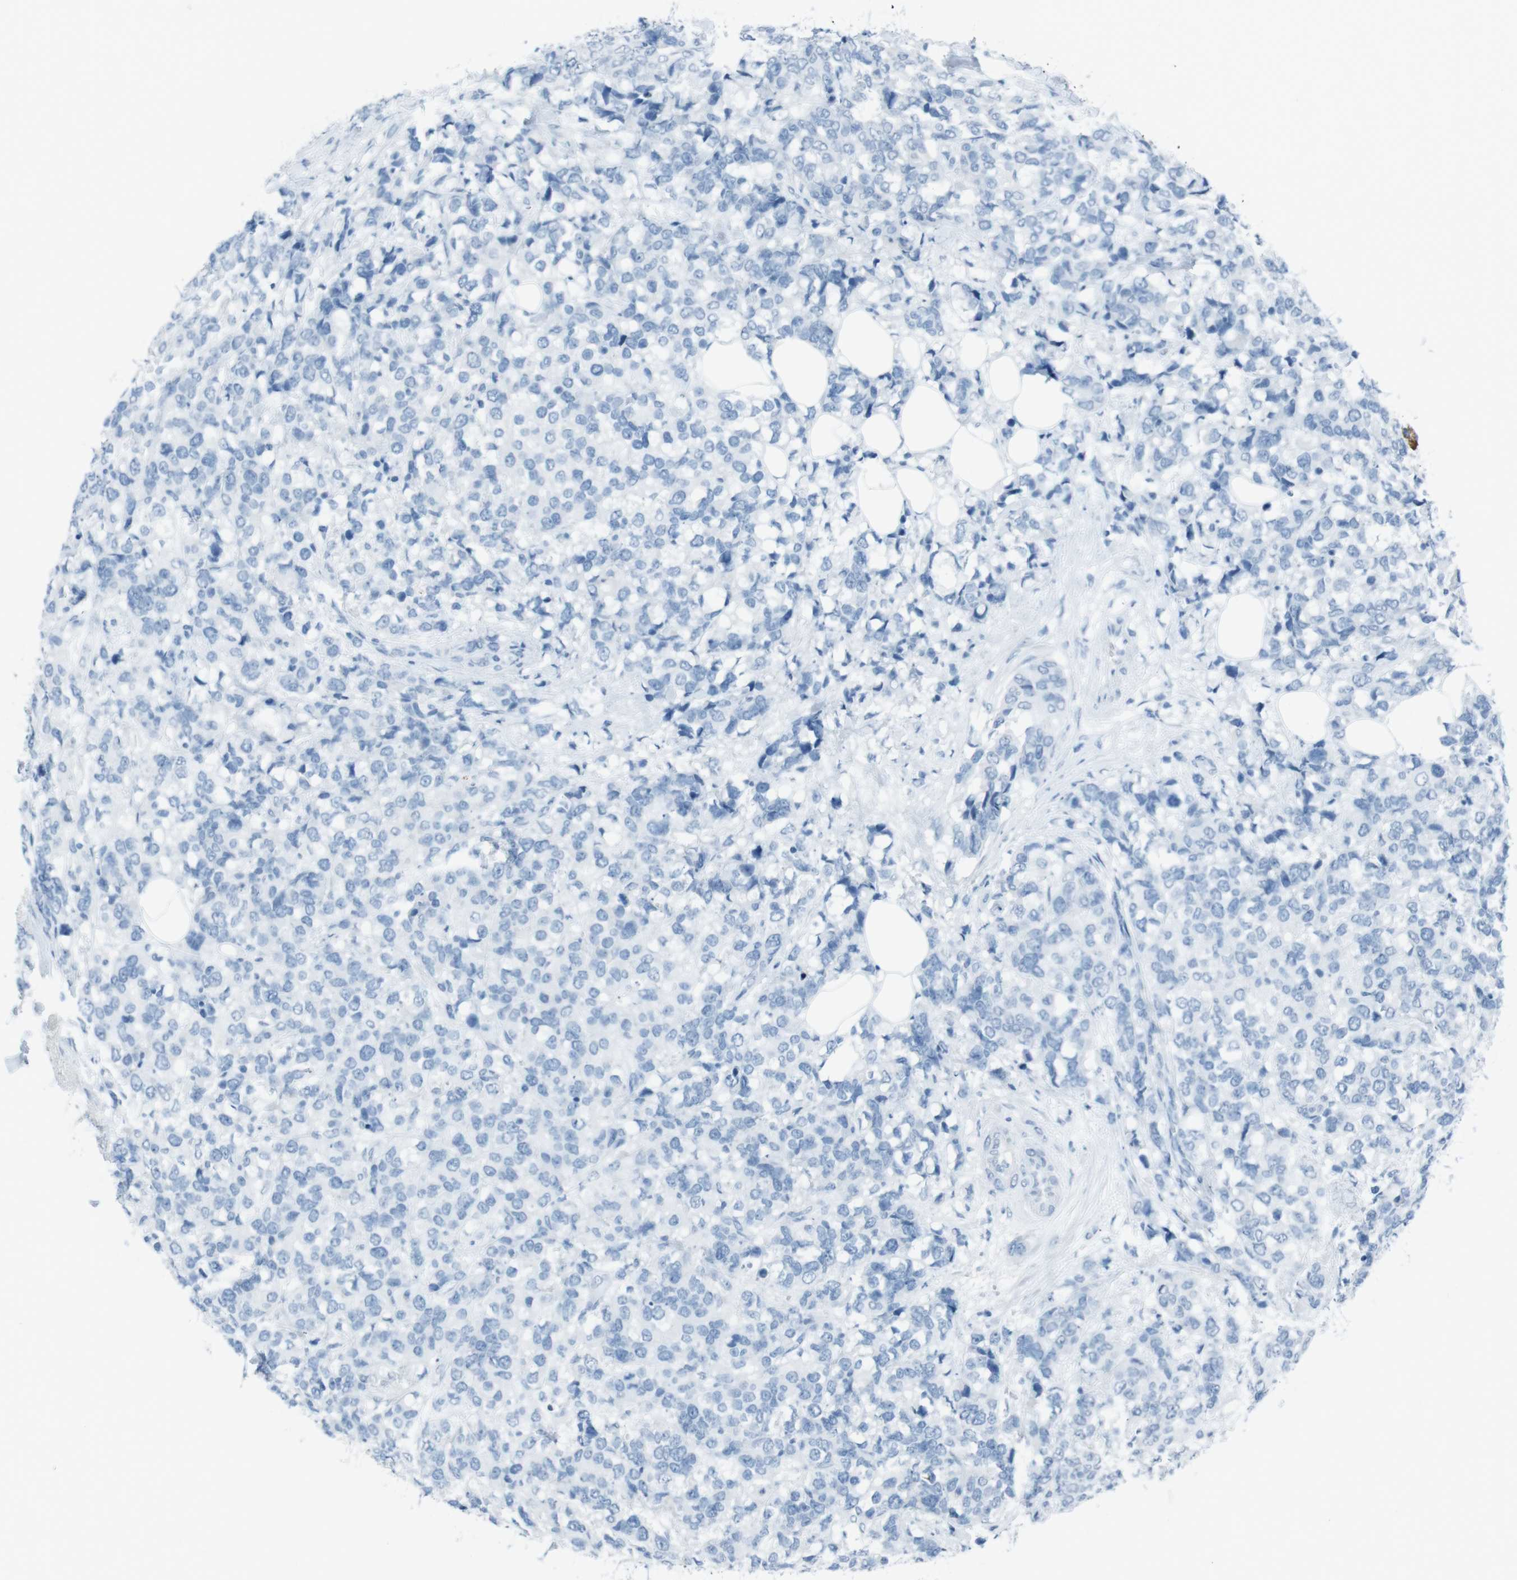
{"staining": {"intensity": "negative", "quantity": "none", "location": "none"}, "tissue": "breast cancer", "cell_type": "Tumor cells", "image_type": "cancer", "snomed": [{"axis": "morphology", "description": "Lobular carcinoma"}, {"axis": "topography", "description": "Breast"}], "caption": "There is no significant positivity in tumor cells of breast cancer (lobular carcinoma). (Brightfield microscopy of DAB (3,3'-diaminobenzidine) IHC at high magnification).", "gene": "TMEM207", "patient": {"sex": "female", "age": 59}}